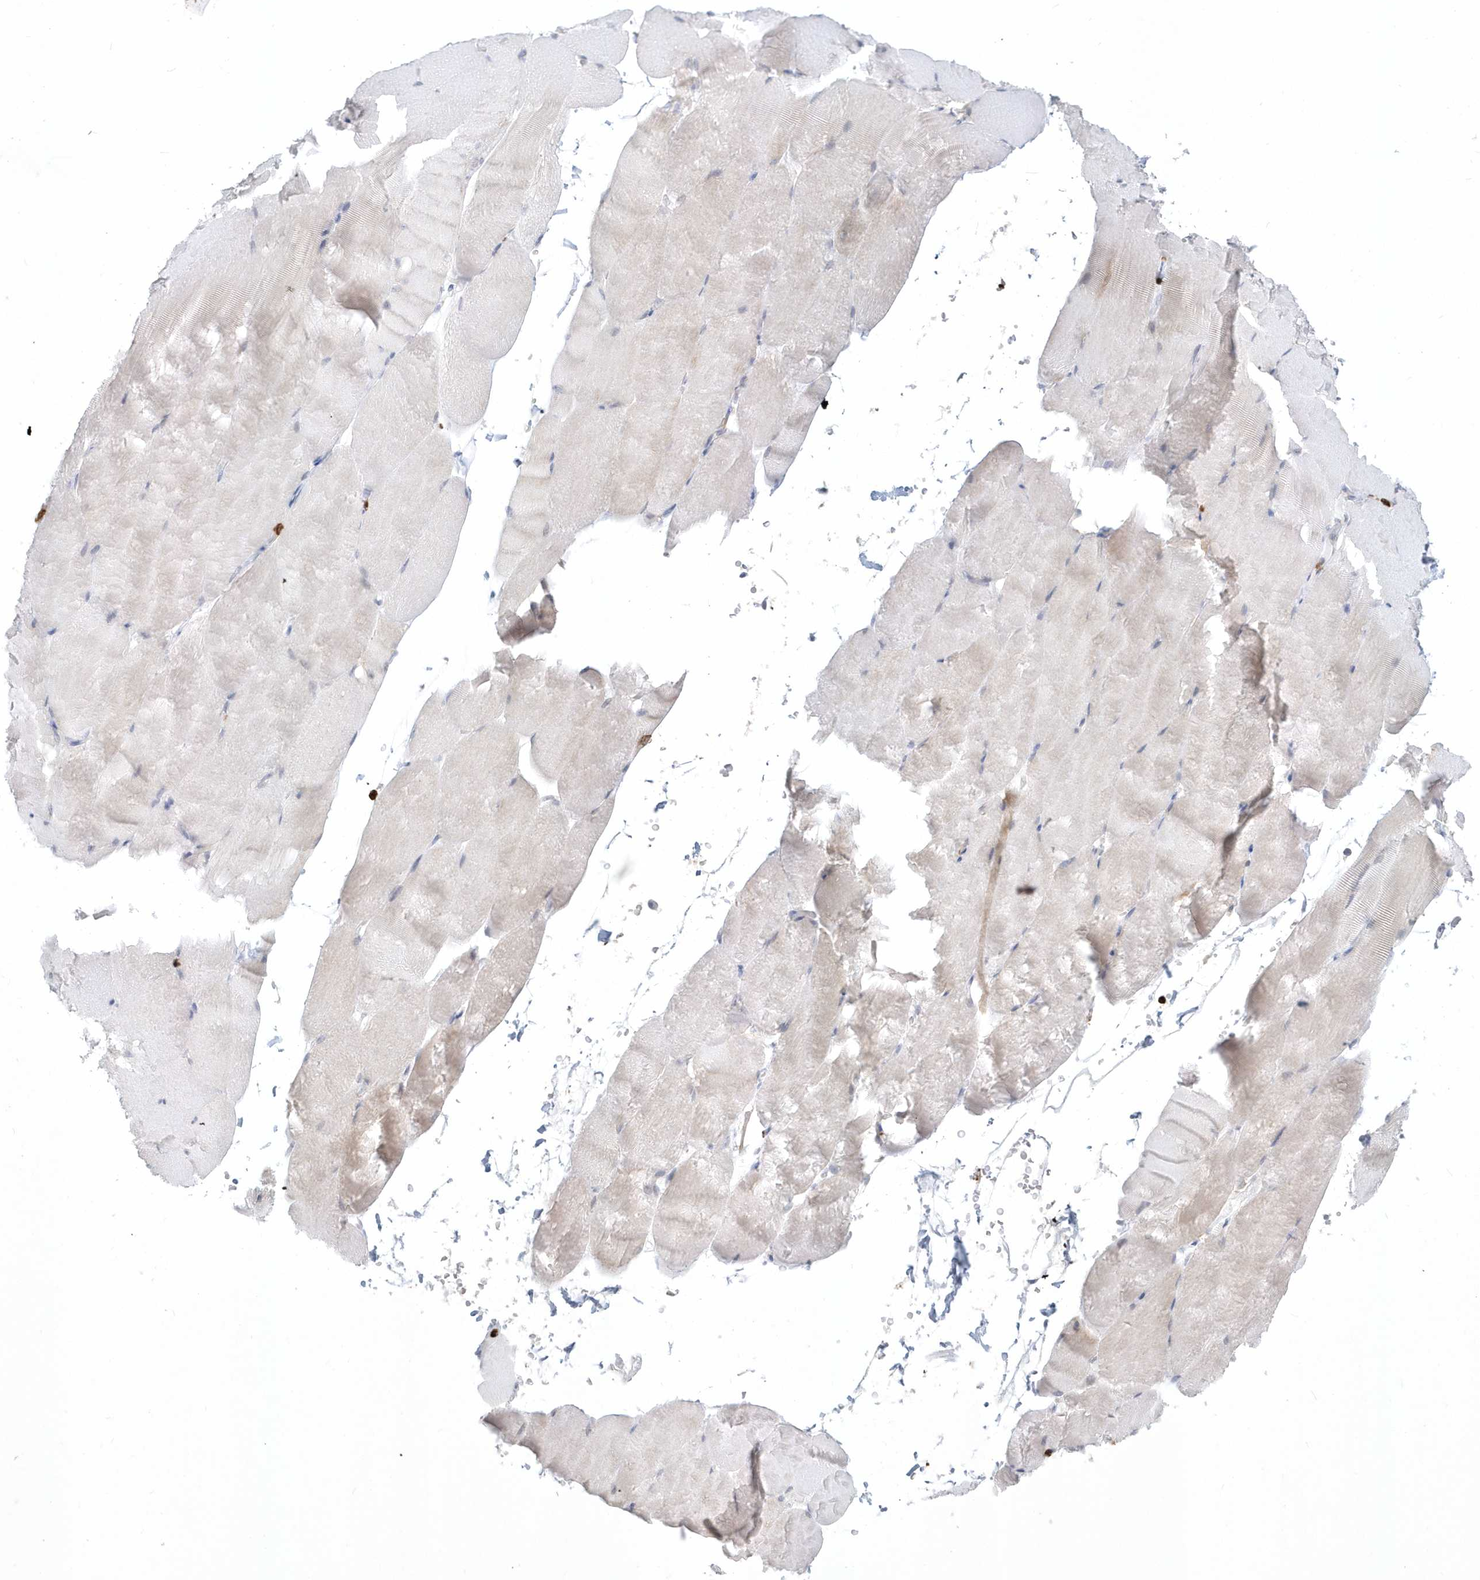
{"staining": {"intensity": "negative", "quantity": "none", "location": "none"}, "tissue": "skeletal muscle", "cell_type": "Myocytes", "image_type": "normal", "snomed": [{"axis": "morphology", "description": "Normal tissue, NOS"}, {"axis": "topography", "description": "Skeletal muscle"}, {"axis": "topography", "description": "Parathyroid gland"}], "caption": "Immunohistochemistry histopathology image of benign skeletal muscle: skeletal muscle stained with DAB (3,3'-diaminobenzidine) shows no significant protein expression in myocytes.", "gene": "RNF7", "patient": {"sex": "female", "age": 37}}